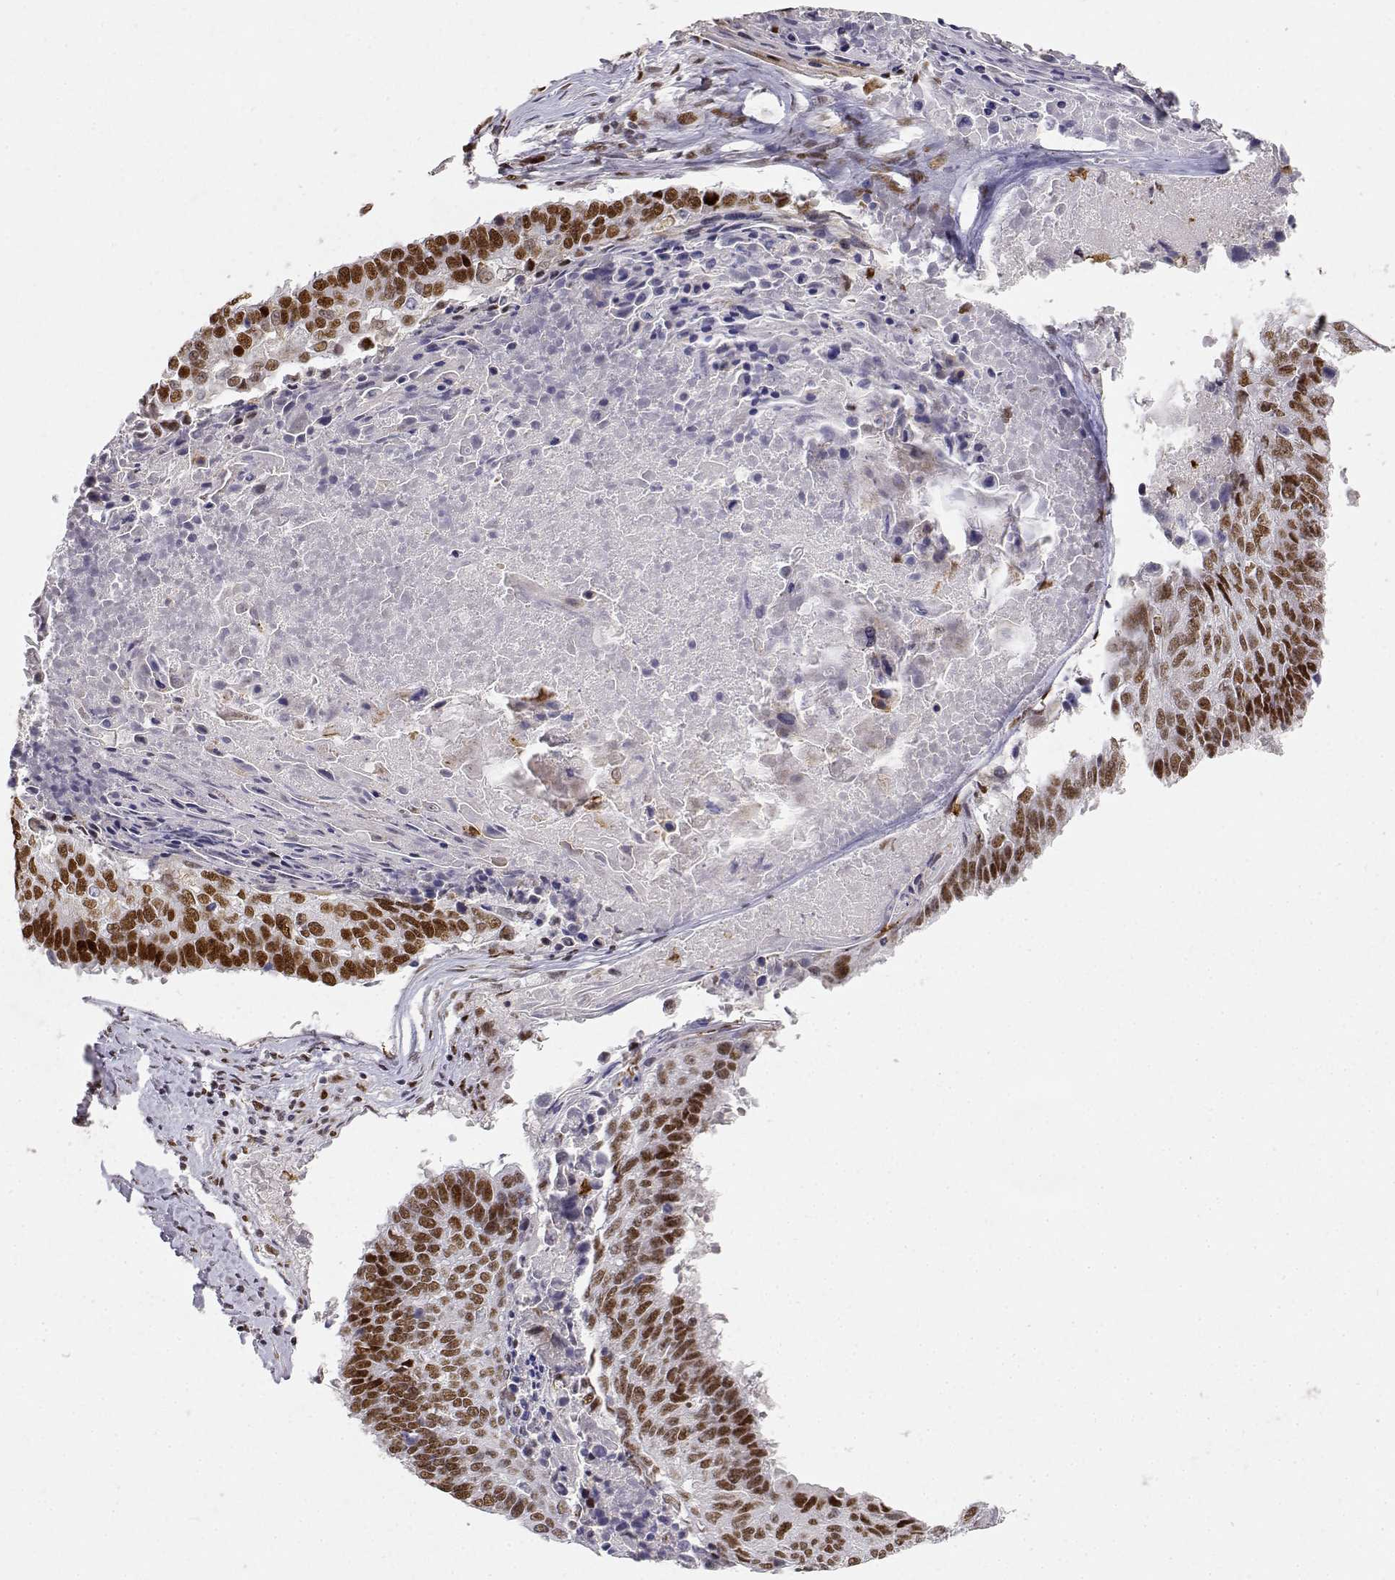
{"staining": {"intensity": "moderate", "quantity": ">75%", "location": "nuclear"}, "tissue": "lung cancer", "cell_type": "Tumor cells", "image_type": "cancer", "snomed": [{"axis": "morphology", "description": "Squamous cell carcinoma, NOS"}, {"axis": "topography", "description": "Lung"}], "caption": "Moderate nuclear protein expression is appreciated in approximately >75% of tumor cells in lung squamous cell carcinoma.", "gene": "RSF1", "patient": {"sex": "male", "age": 73}}